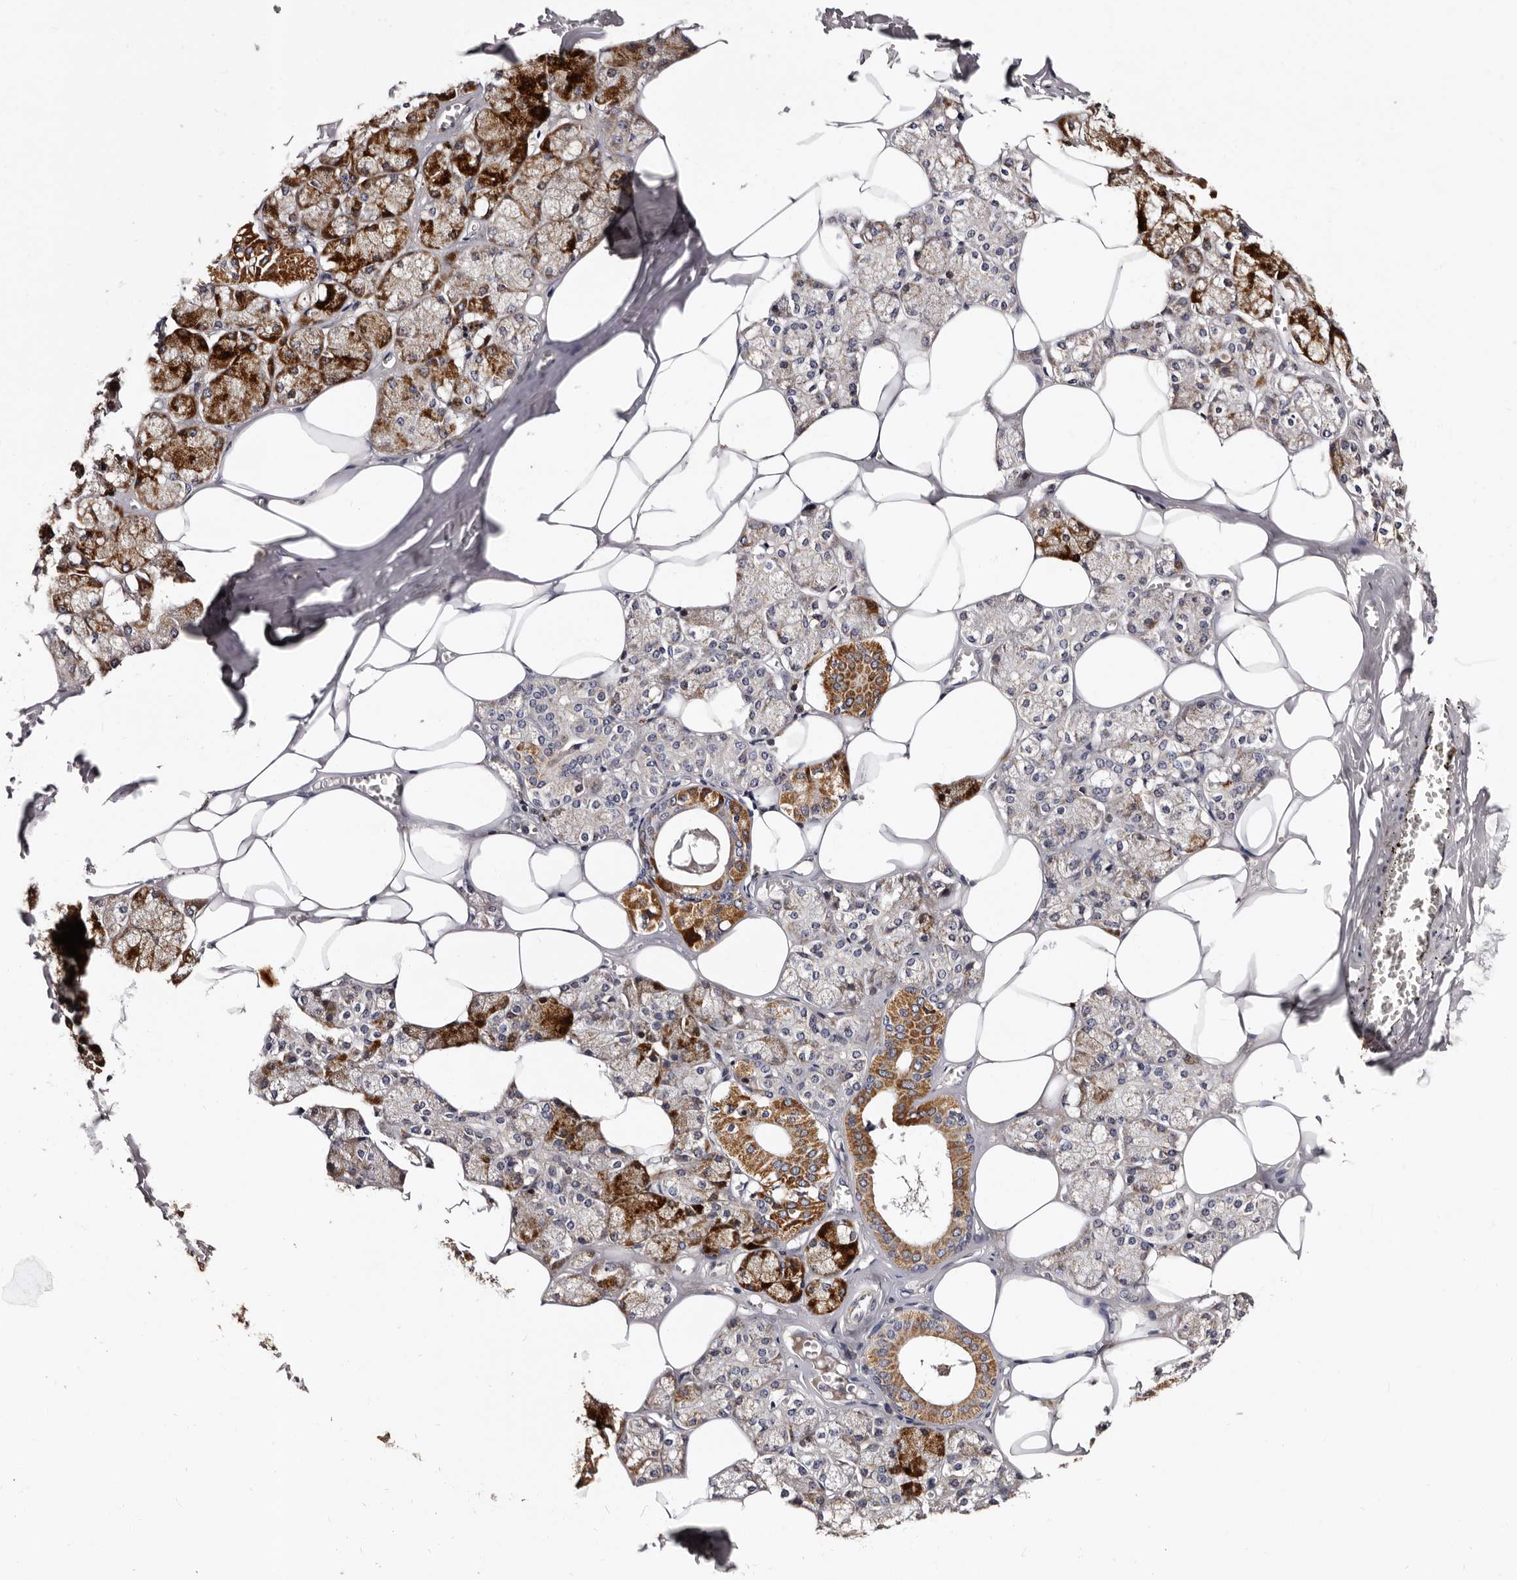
{"staining": {"intensity": "strong", "quantity": "25%-75%", "location": "cytoplasmic/membranous"}, "tissue": "salivary gland", "cell_type": "Glandular cells", "image_type": "normal", "snomed": [{"axis": "morphology", "description": "Normal tissue, NOS"}, {"axis": "topography", "description": "Salivary gland"}], "caption": "This is an image of IHC staining of unremarkable salivary gland, which shows strong expression in the cytoplasmic/membranous of glandular cells.", "gene": "TAF4B", "patient": {"sex": "male", "age": 62}}